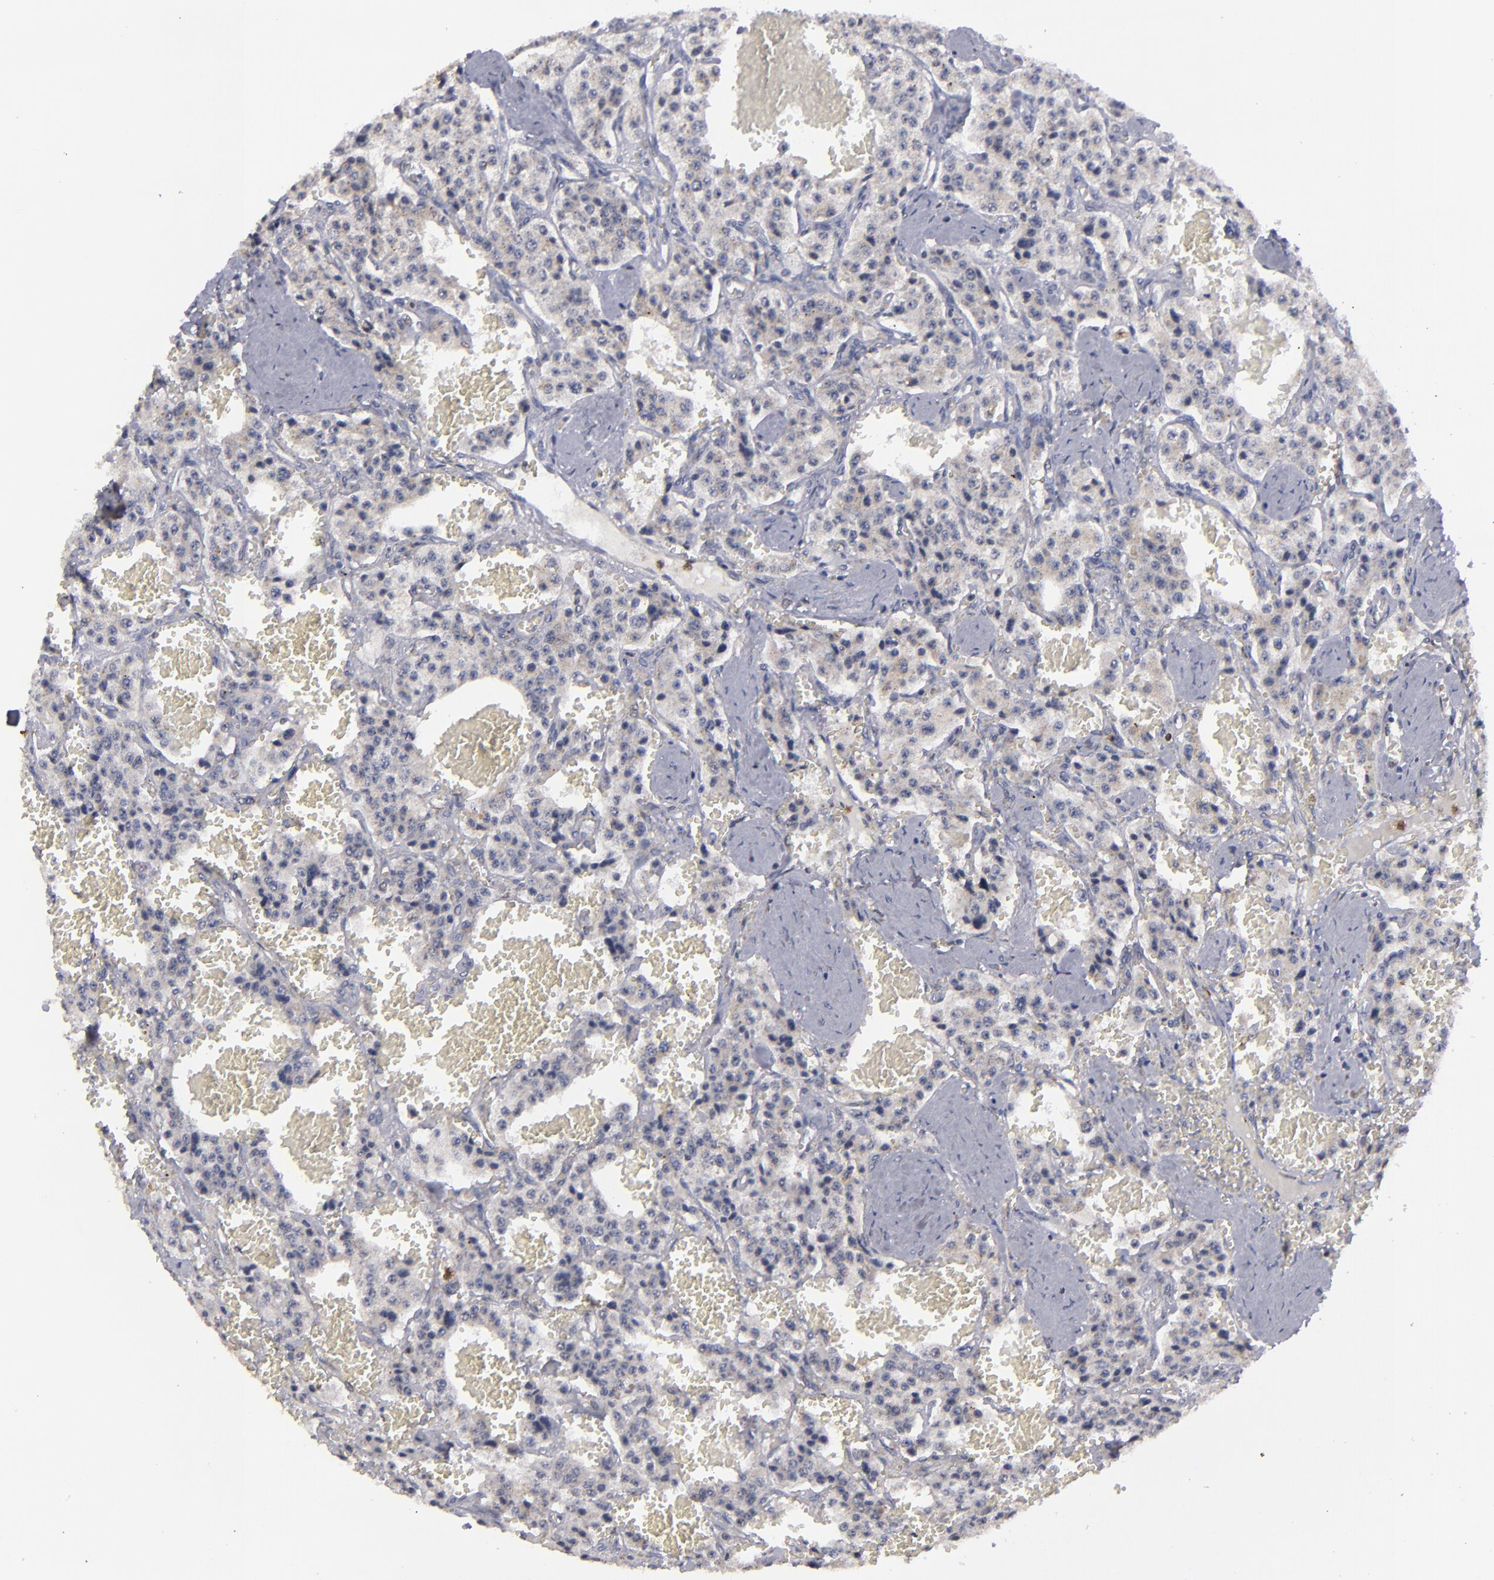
{"staining": {"intensity": "negative", "quantity": "none", "location": "none"}, "tissue": "carcinoid", "cell_type": "Tumor cells", "image_type": "cancer", "snomed": [{"axis": "morphology", "description": "Carcinoid, malignant, NOS"}, {"axis": "topography", "description": "Small intestine"}], "caption": "This is a histopathology image of immunohistochemistry (IHC) staining of carcinoid, which shows no staining in tumor cells. (DAB immunohistochemistry (IHC), high magnification).", "gene": "RREB1", "patient": {"sex": "male", "age": 52}}